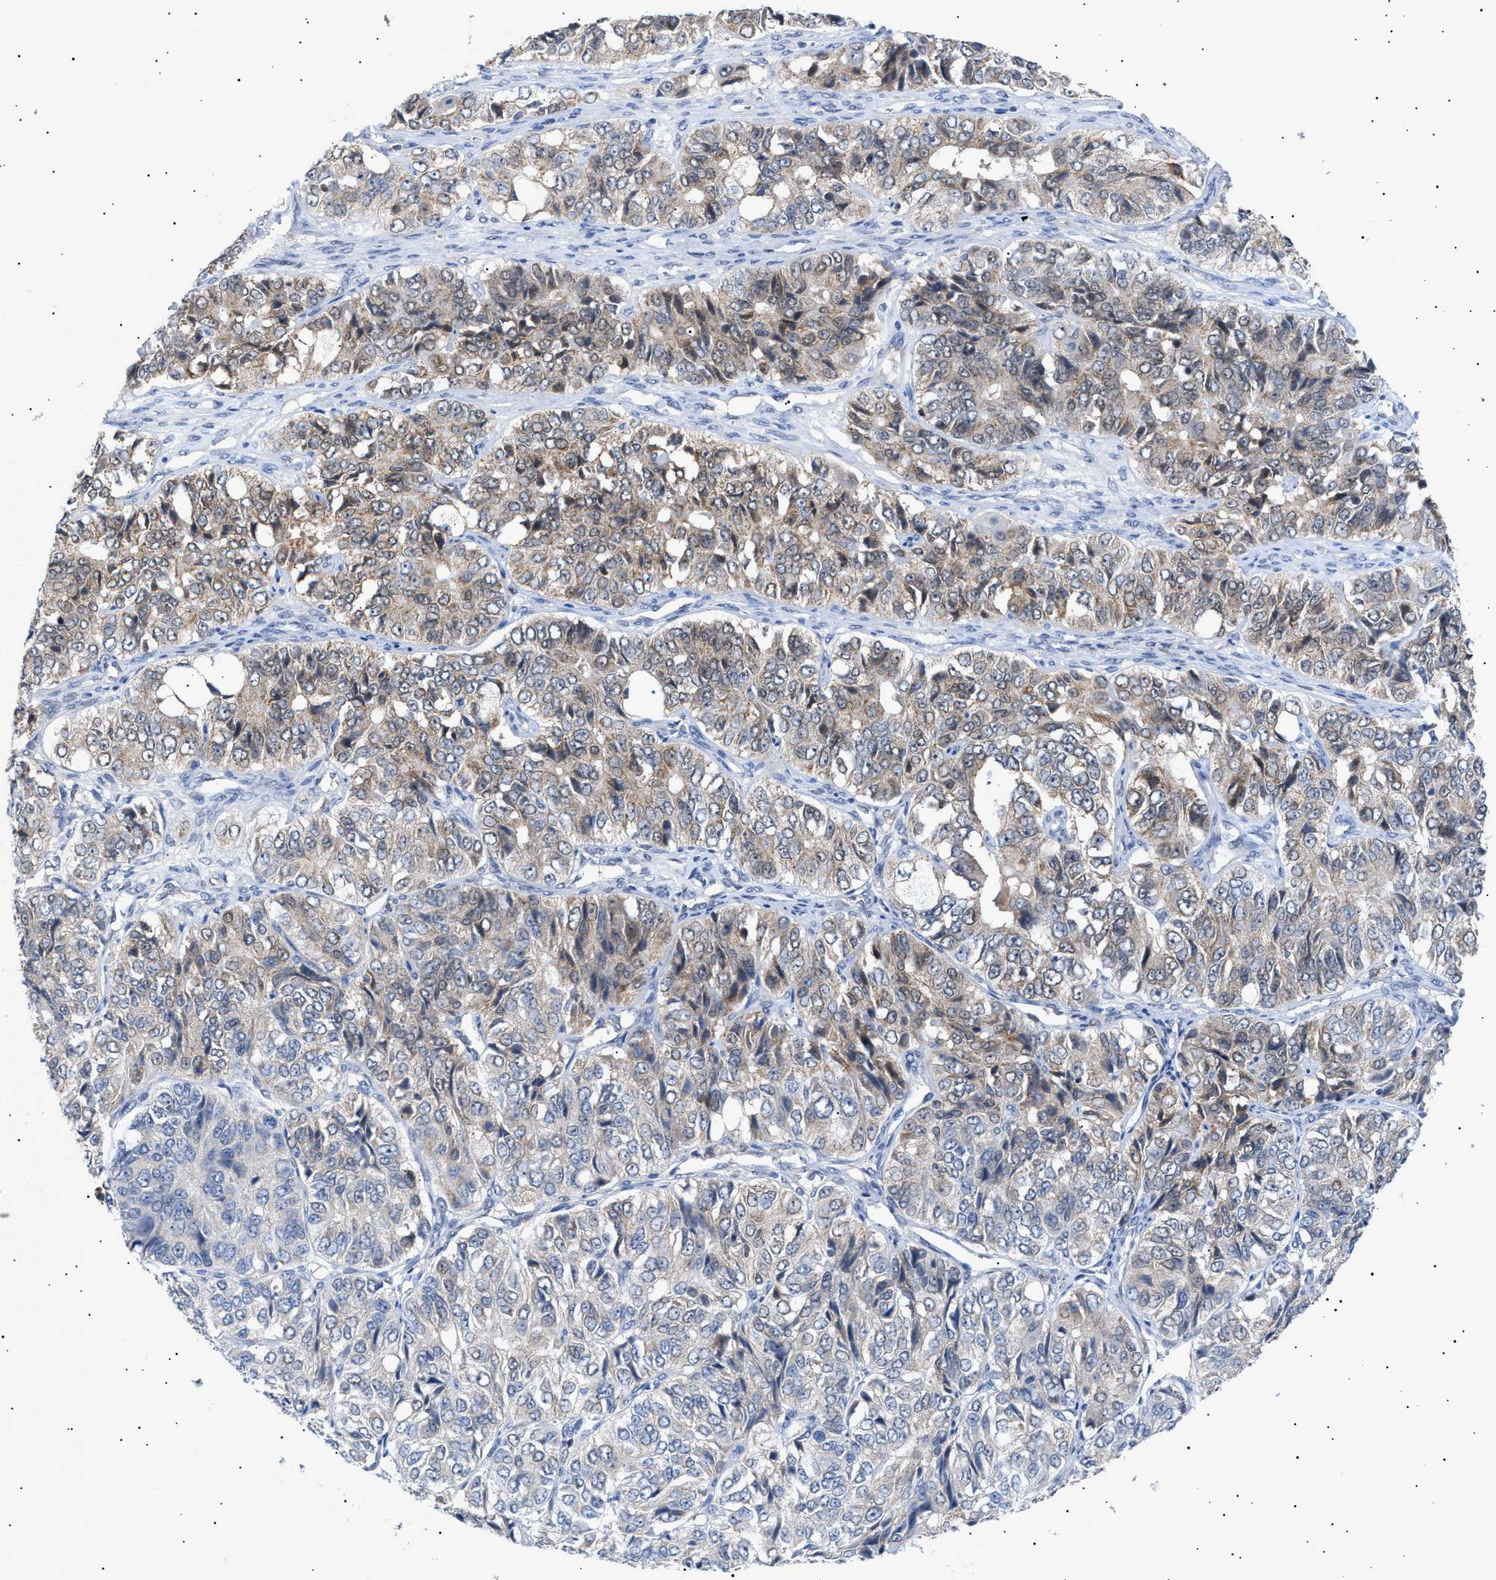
{"staining": {"intensity": "weak", "quantity": ">75%", "location": "cytoplasmic/membranous"}, "tissue": "ovarian cancer", "cell_type": "Tumor cells", "image_type": "cancer", "snomed": [{"axis": "morphology", "description": "Carcinoma, endometroid"}, {"axis": "topography", "description": "Ovary"}], "caption": "A low amount of weak cytoplasmic/membranous expression is appreciated in approximately >75% of tumor cells in ovarian endometroid carcinoma tissue.", "gene": "SIRT5", "patient": {"sex": "female", "age": 51}}